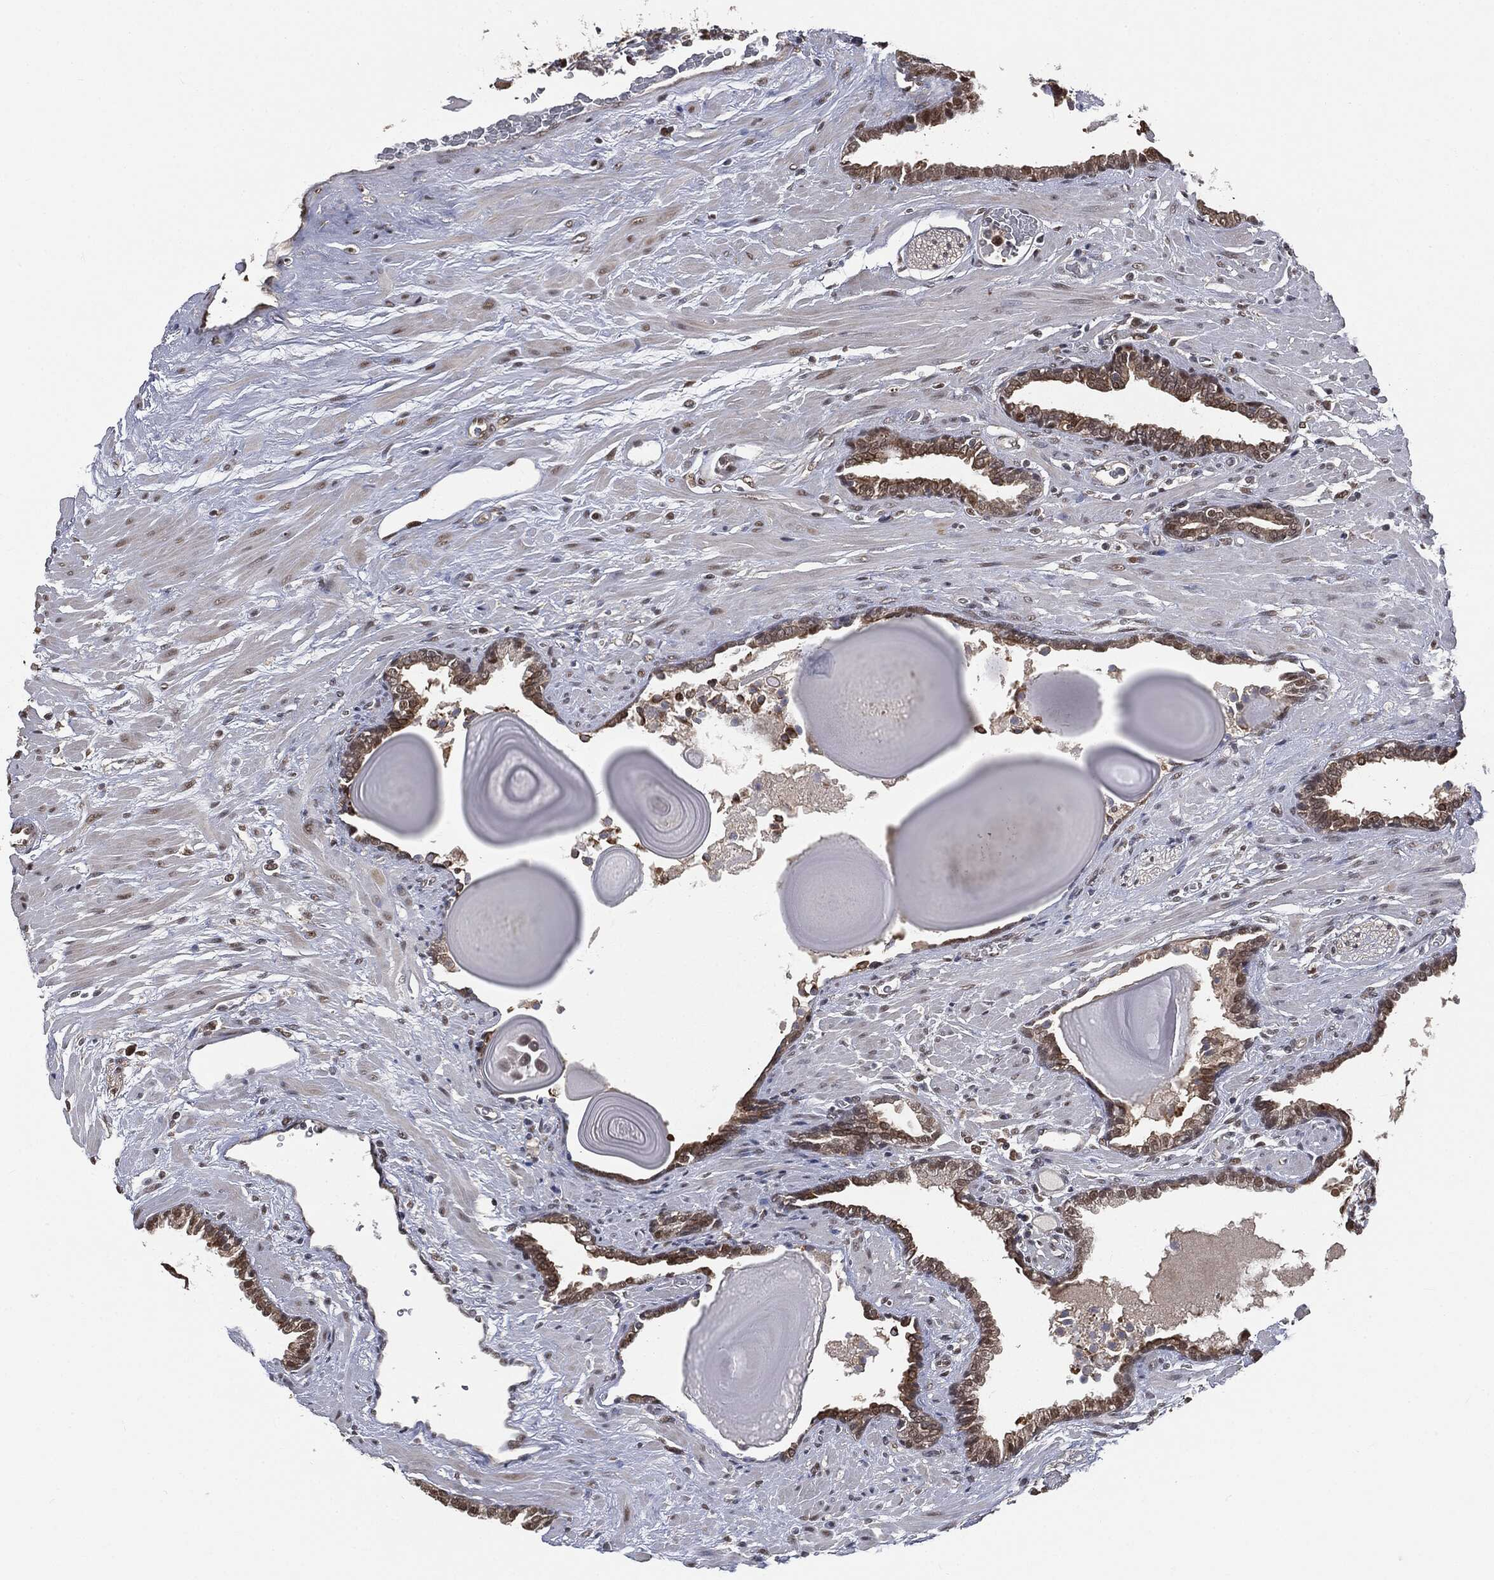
{"staining": {"intensity": "weak", "quantity": "25%-75%", "location": "cytoplasmic/membranous,nuclear"}, "tissue": "prostate cancer", "cell_type": "Tumor cells", "image_type": "cancer", "snomed": [{"axis": "morphology", "description": "Adenocarcinoma, Low grade"}, {"axis": "topography", "description": "Prostate"}], "caption": "This micrograph reveals immunohistochemistry staining of human prostate cancer, with low weak cytoplasmic/membranous and nuclear staining in about 25%-75% of tumor cells.", "gene": "SHLD2", "patient": {"sex": "male", "age": 69}}